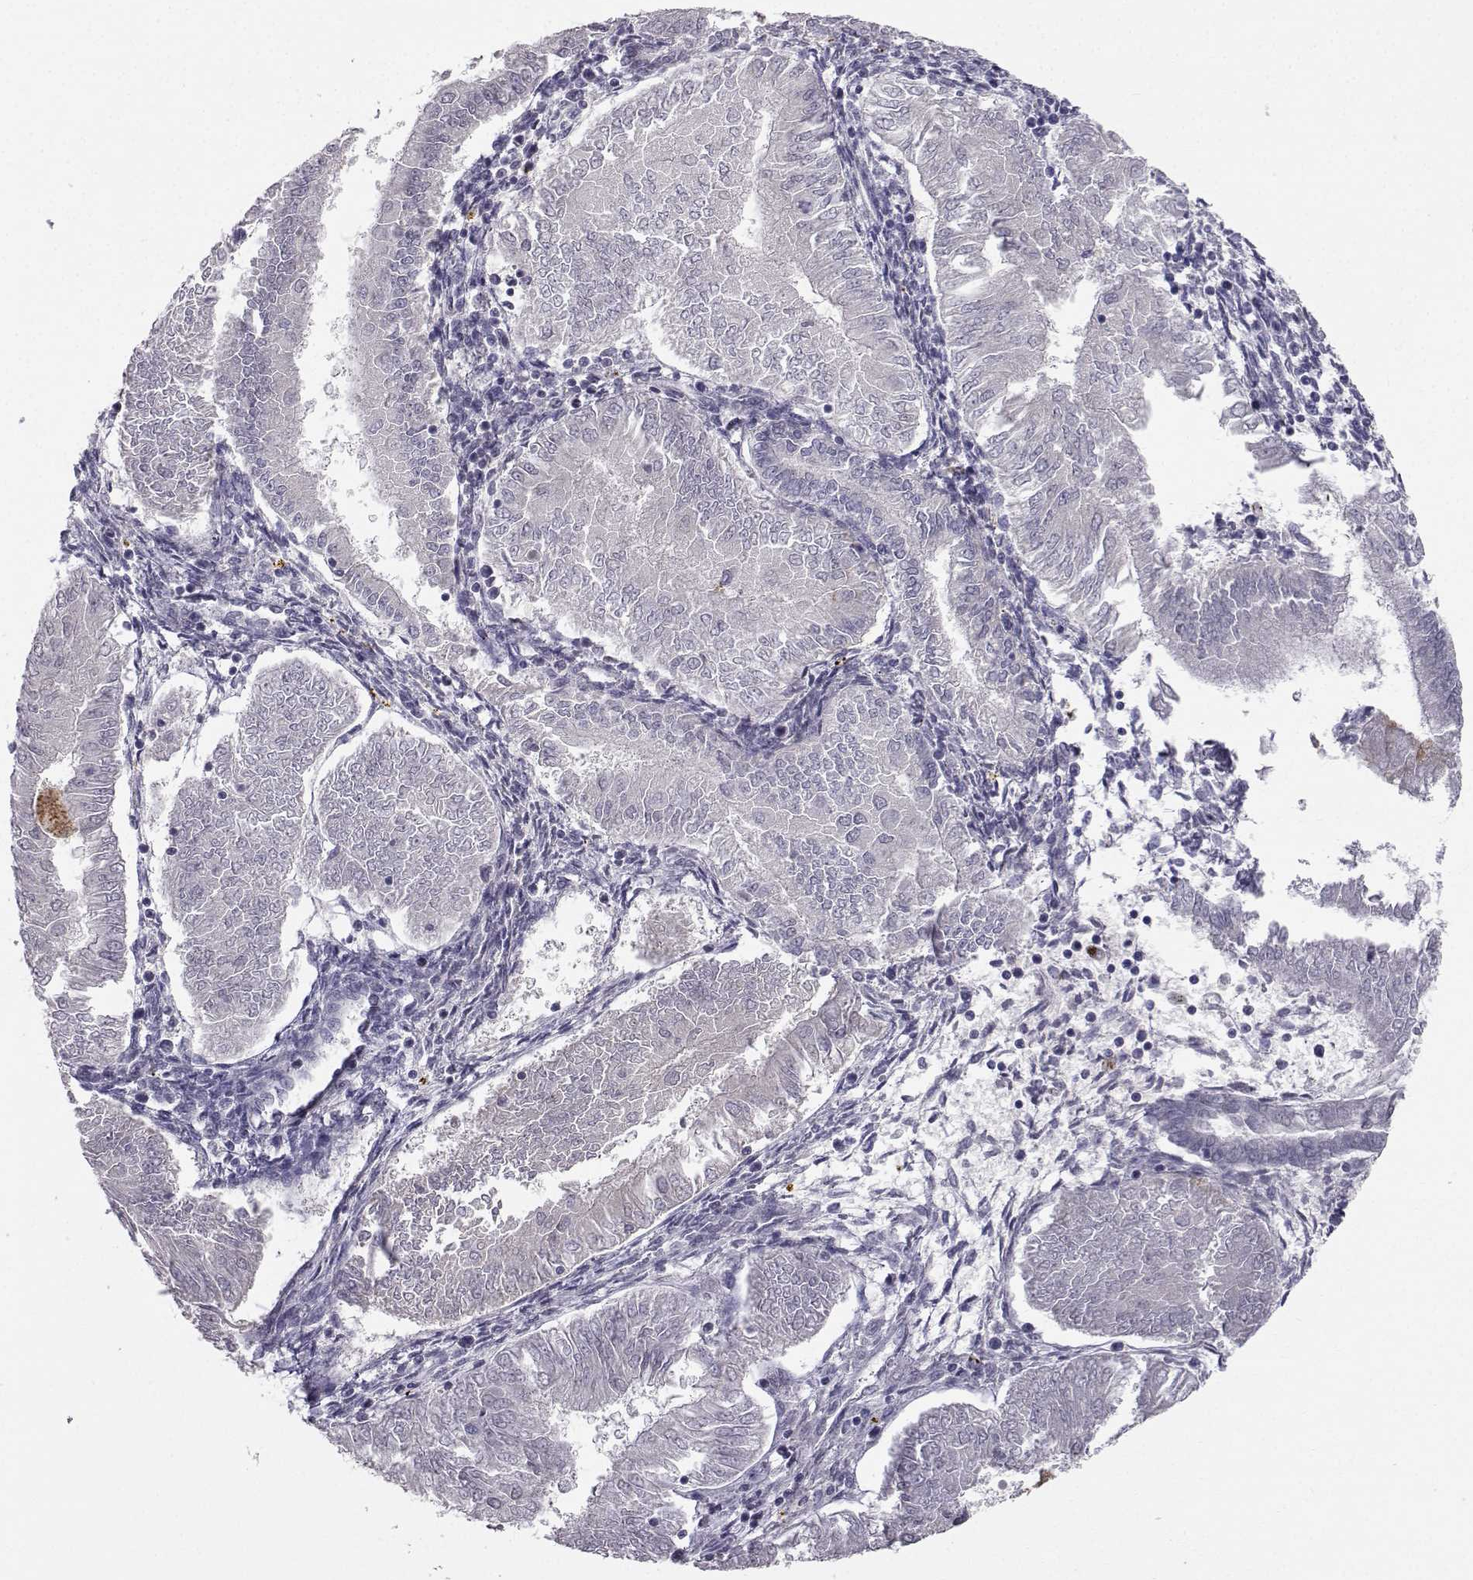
{"staining": {"intensity": "negative", "quantity": "none", "location": "none"}, "tissue": "endometrial cancer", "cell_type": "Tumor cells", "image_type": "cancer", "snomed": [{"axis": "morphology", "description": "Adenocarcinoma, NOS"}, {"axis": "topography", "description": "Endometrium"}], "caption": "Endometrial cancer (adenocarcinoma) stained for a protein using immunohistochemistry exhibits no positivity tumor cells.", "gene": "SLC6A3", "patient": {"sex": "female", "age": 53}}